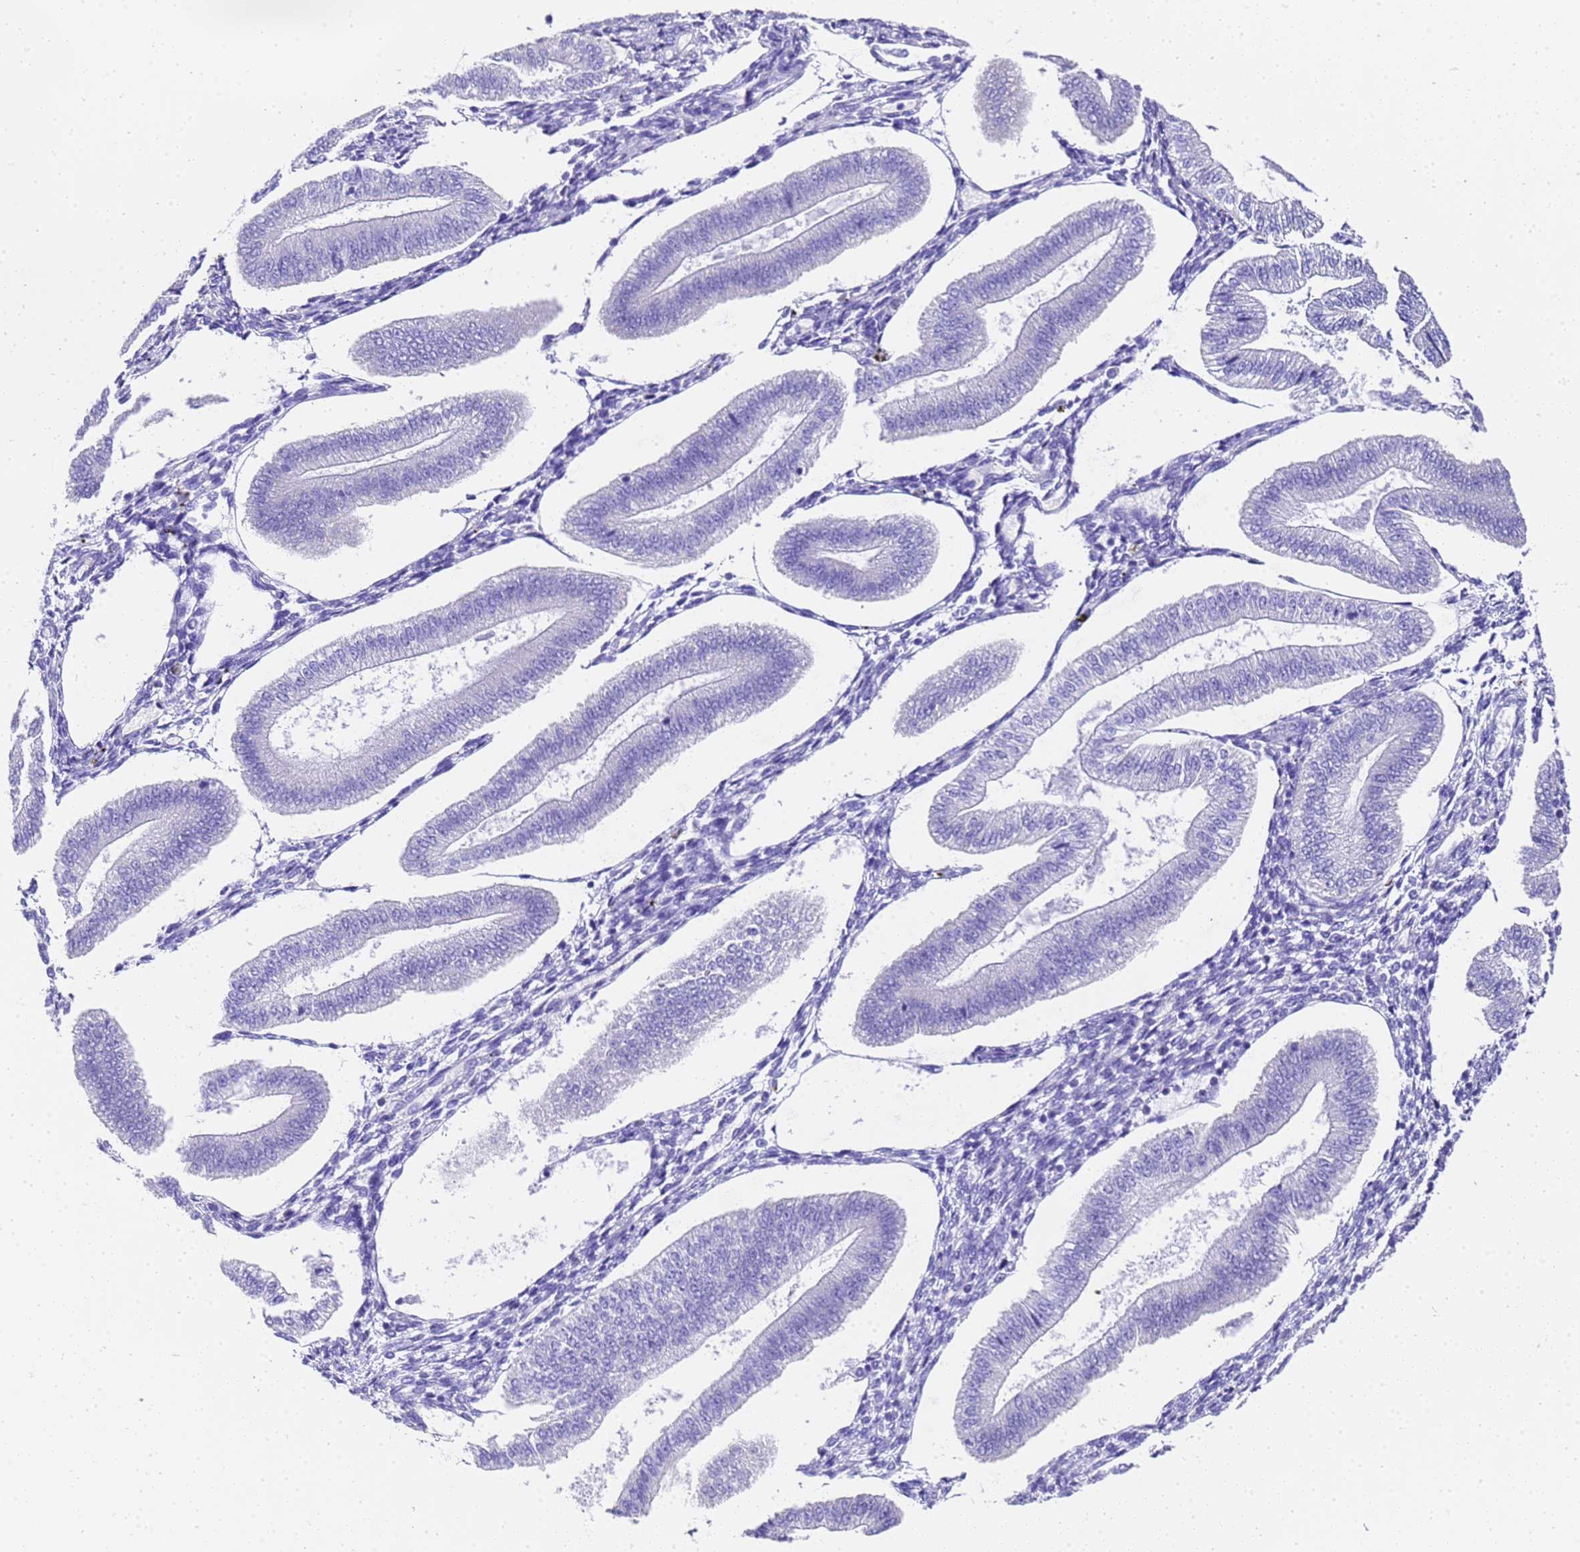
{"staining": {"intensity": "negative", "quantity": "none", "location": "none"}, "tissue": "endometrium", "cell_type": "Cells in endometrial stroma", "image_type": "normal", "snomed": [{"axis": "morphology", "description": "Normal tissue, NOS"}, {"axis": "topography", "description": "Endometrium"}], "caption": "Immunohistochemical staining of unremarkable human endometrium exhibits no significant expression in cells in endometrial stroma. The staining is performed using DAB (3,3'-diaminobenzidine) brown chromogen with nuclei counter-stained in using hematoxylin.", "gene": "FAM72A", "patient": {"sex": "female", "age": 34}}